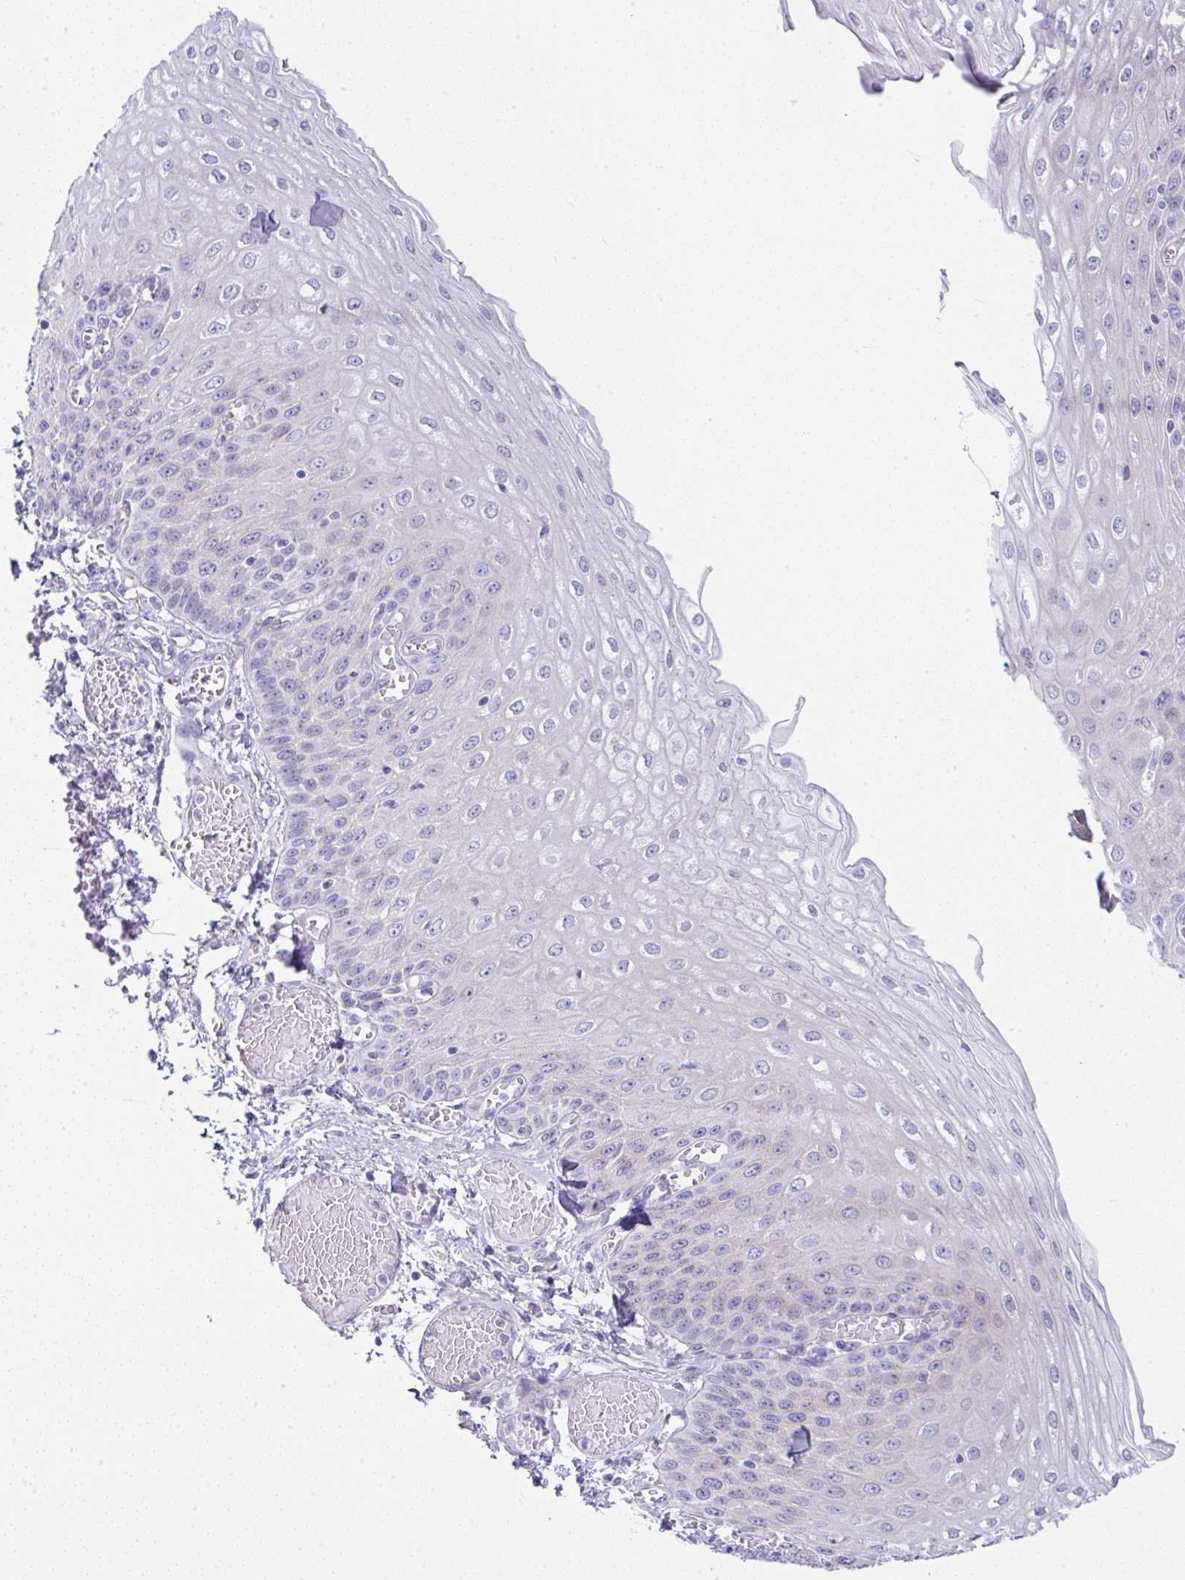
{"staining": {"intensity": "weak", "quantity": "<25%", "location": "cytoplasmic/membranous"}, "tissue": "esophagus", "cell_type": "Squamous epithelial cells", "image_type": "normal", "snomed": [{"axis": "morphology", "description": "Normal tissue, NOS"}, {"axis": "morphology", "description": "Adenocarcinoma, NOS"}, {"axis": "topography", "description": "Esophagus"}], "caption": "Immunohistochemistry micrograph of benign esophagus: esophagus stained with DAB (3,3'-diaminobenzidine) displays no significant protein staining in squamous epithelial cells.", "gene": "FAM177A1", "patient": {"sex": "male", "age": 81}}